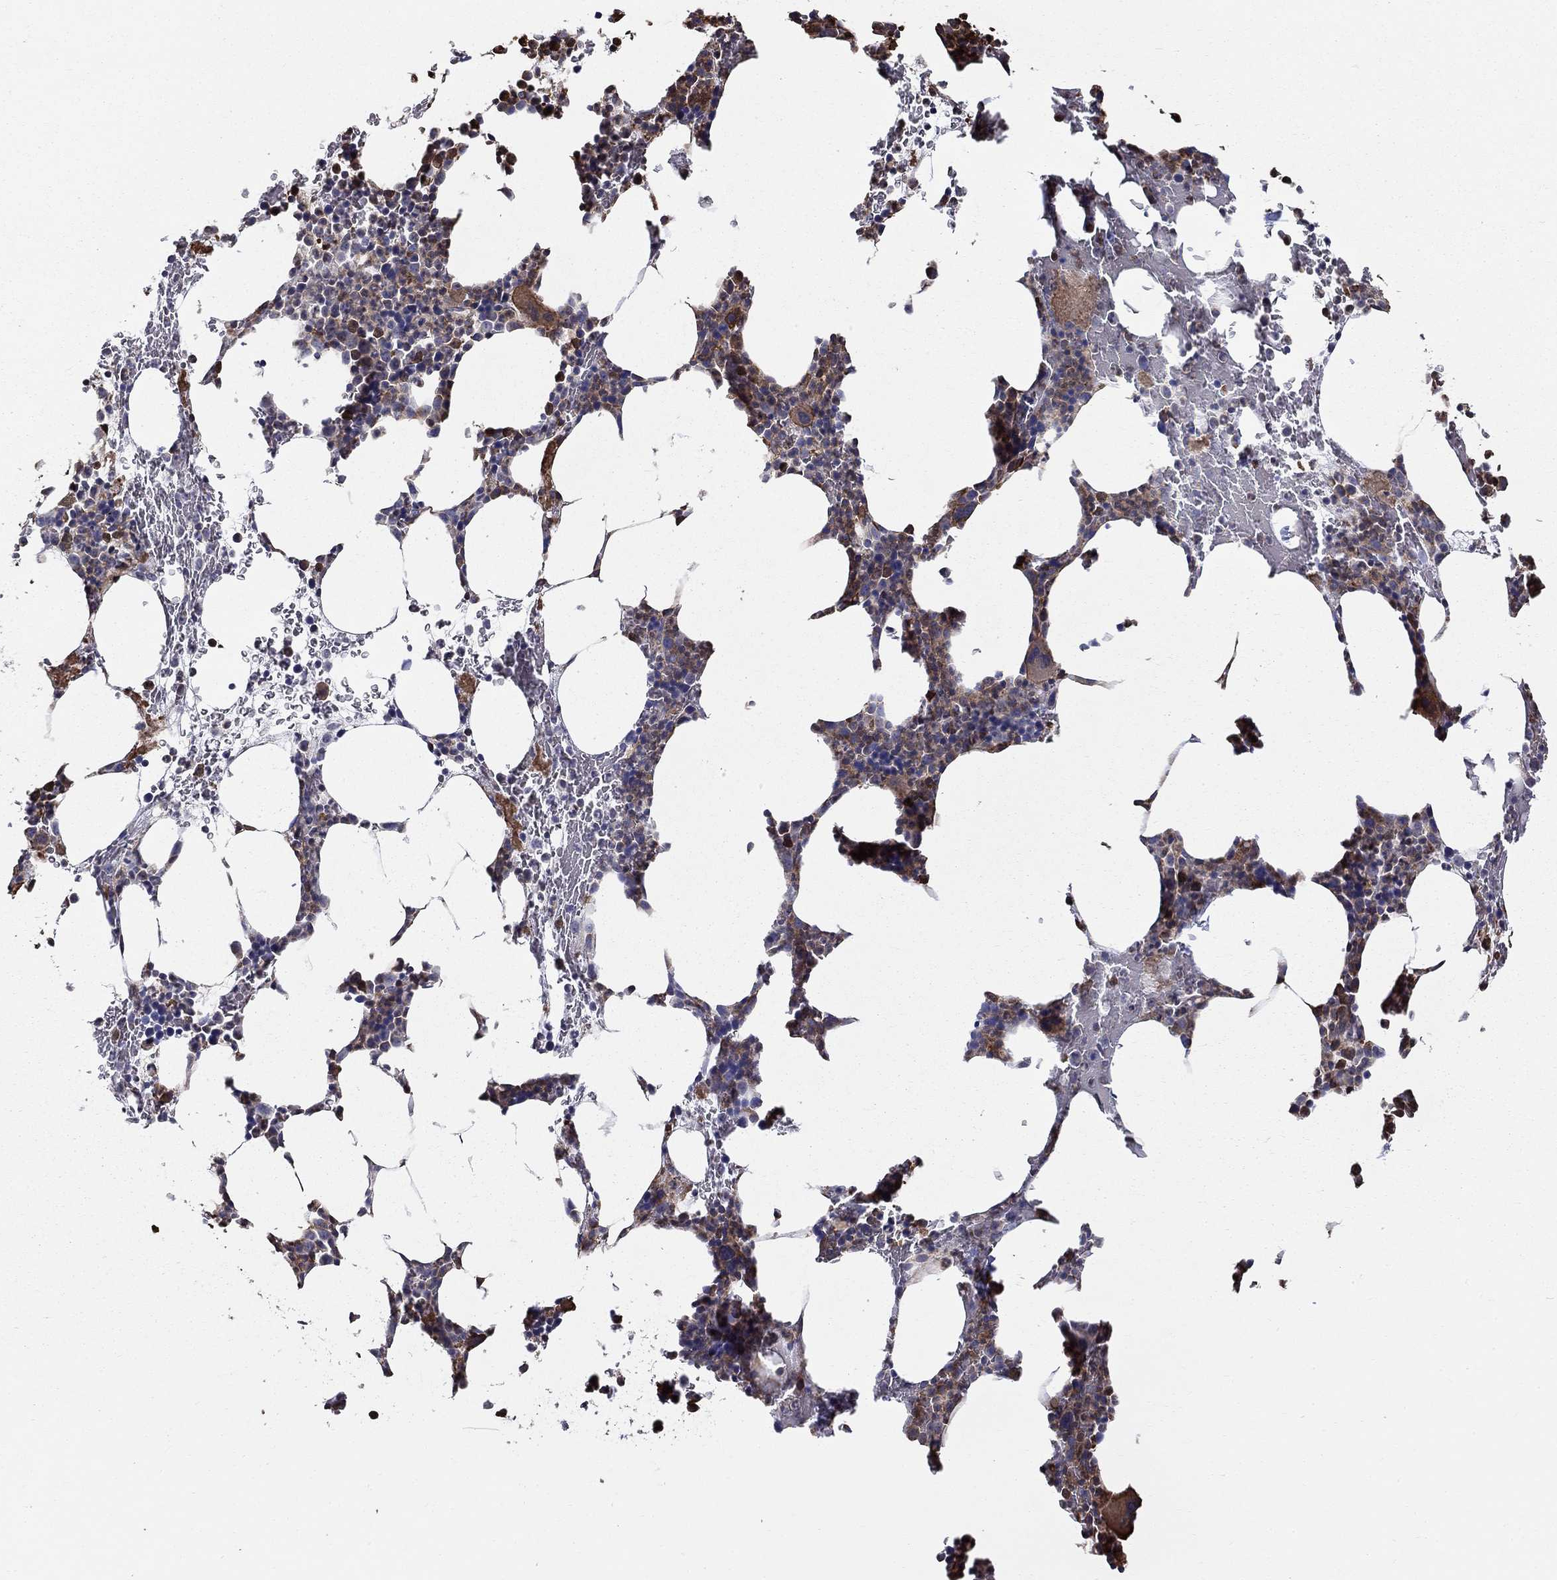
{"staining": {"intensity": "strong", "quantity": "<25%", "location": "cytoplasmic/membranous"}, "tissue": "bone marrow", "cell_type": "Hematopoietic cells", "image_type": "normal", "snomed": [{"axis": "morphology", "description": "Normal tissue, NOS"}, {"axis": "topography", "description": "Bone marrow"}], "caption": "A histopathology image of bone marrow stained for a protein reveals strong cytoplasmic/membranous brown staining in hematopoietic cells. The staining is performed using DAB (3,3'-diaminobenzidine) brown chromogen to label protein expression. The nuclei are counter-stained blue using hematoxylin.", "gene": "NPHP1", "patient": {"sex": "male", "age": 83}}